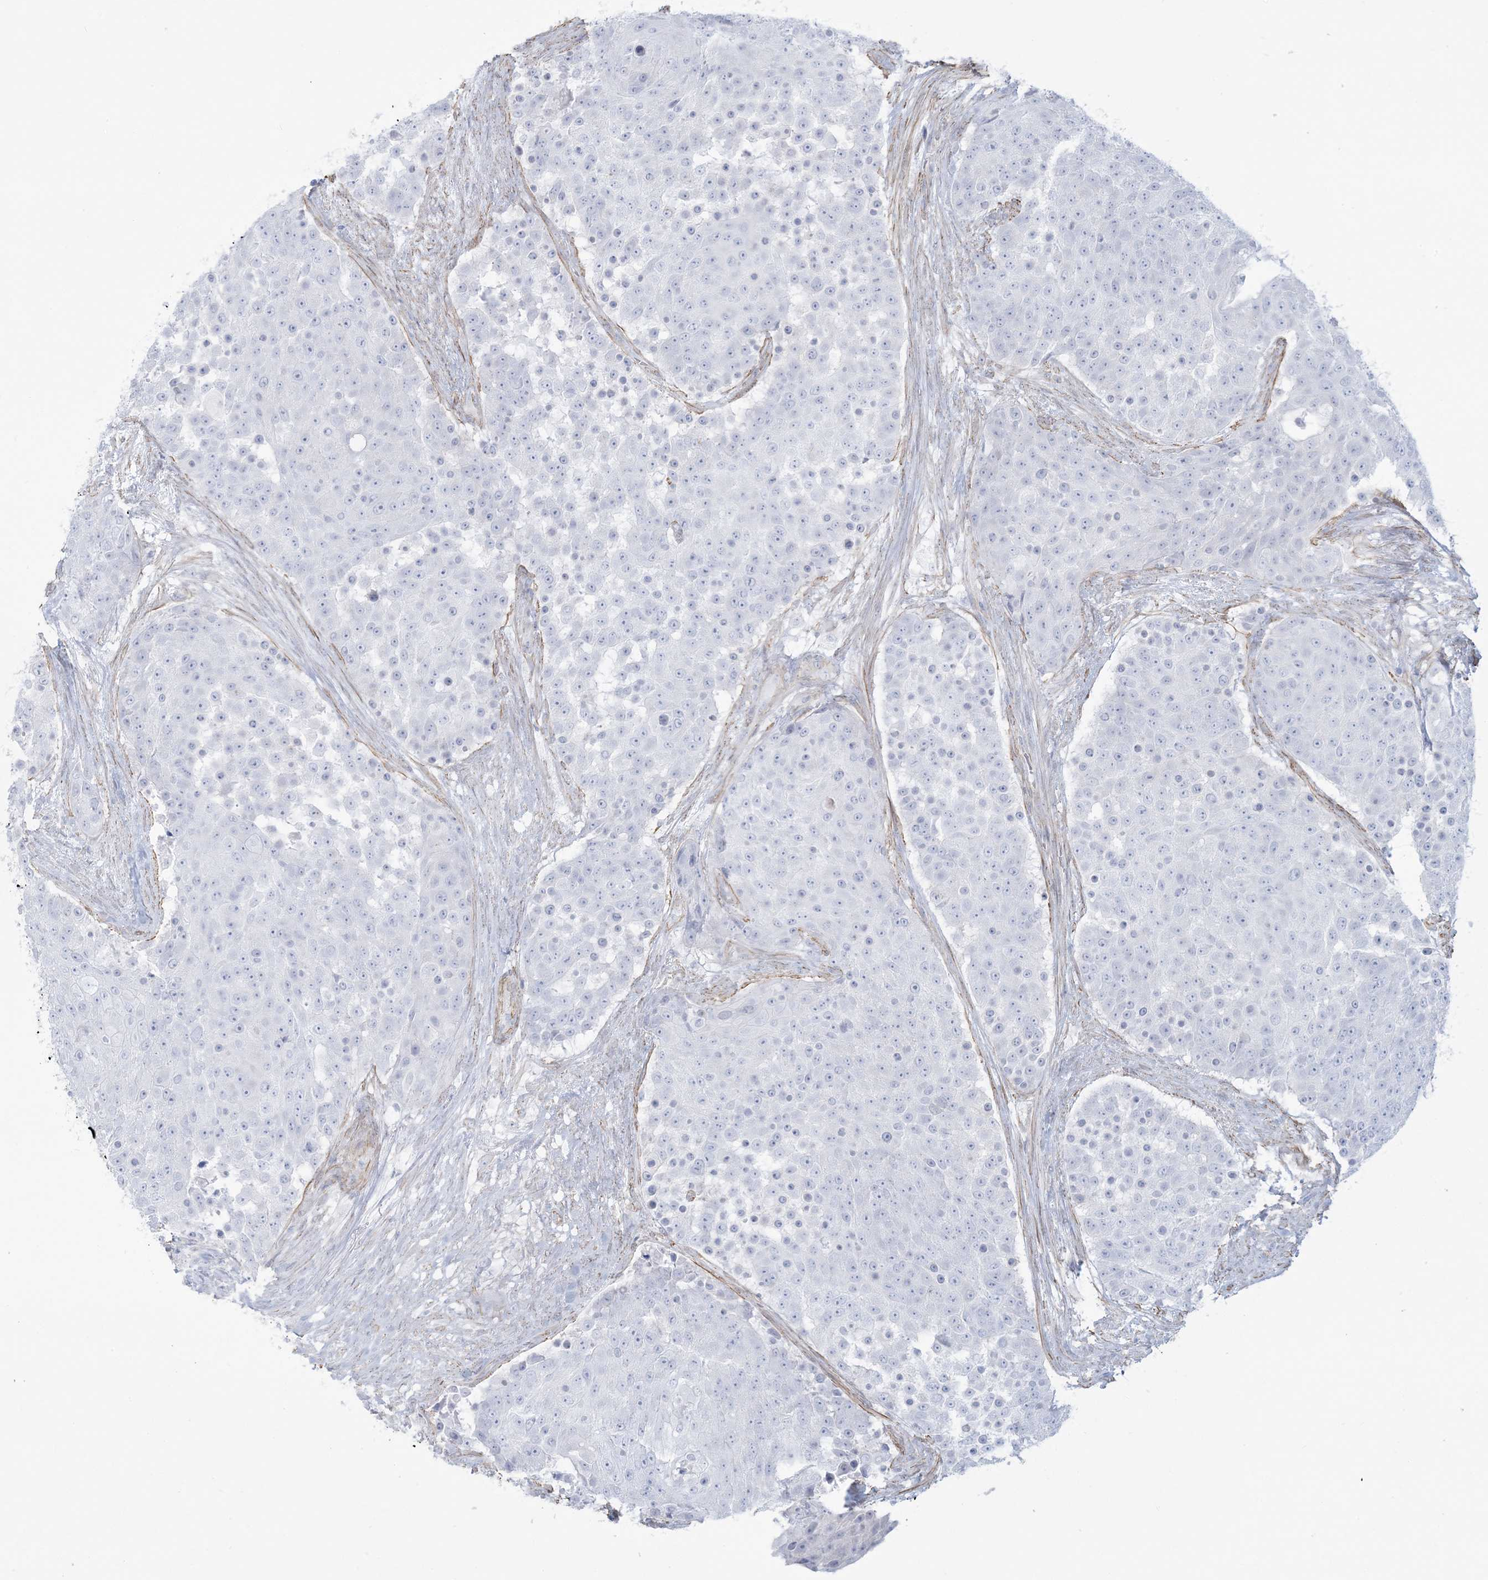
{"staining": {"intensity": "negative", "quantity": "none", "location": "none"}, "tissue": "urothelial cancer", "cell_type": "Tumor cells", "image_type": "cancer", "snomed": [{"axis": "morphology", "description": "Urothelial carcinoma, High grade"}, {"axis": "topography", "description": "Urinary bladder"}], "caption": "An image of human urothelial cancer is negative for staining in tumor cells. (Stains: DAB immunohistochemistry with hematoxylin counter stain, Microscopy: brightfield microscopy at high magnification).", "gene": "AGXT", "patient": {"sex": "female", "age": 63}}